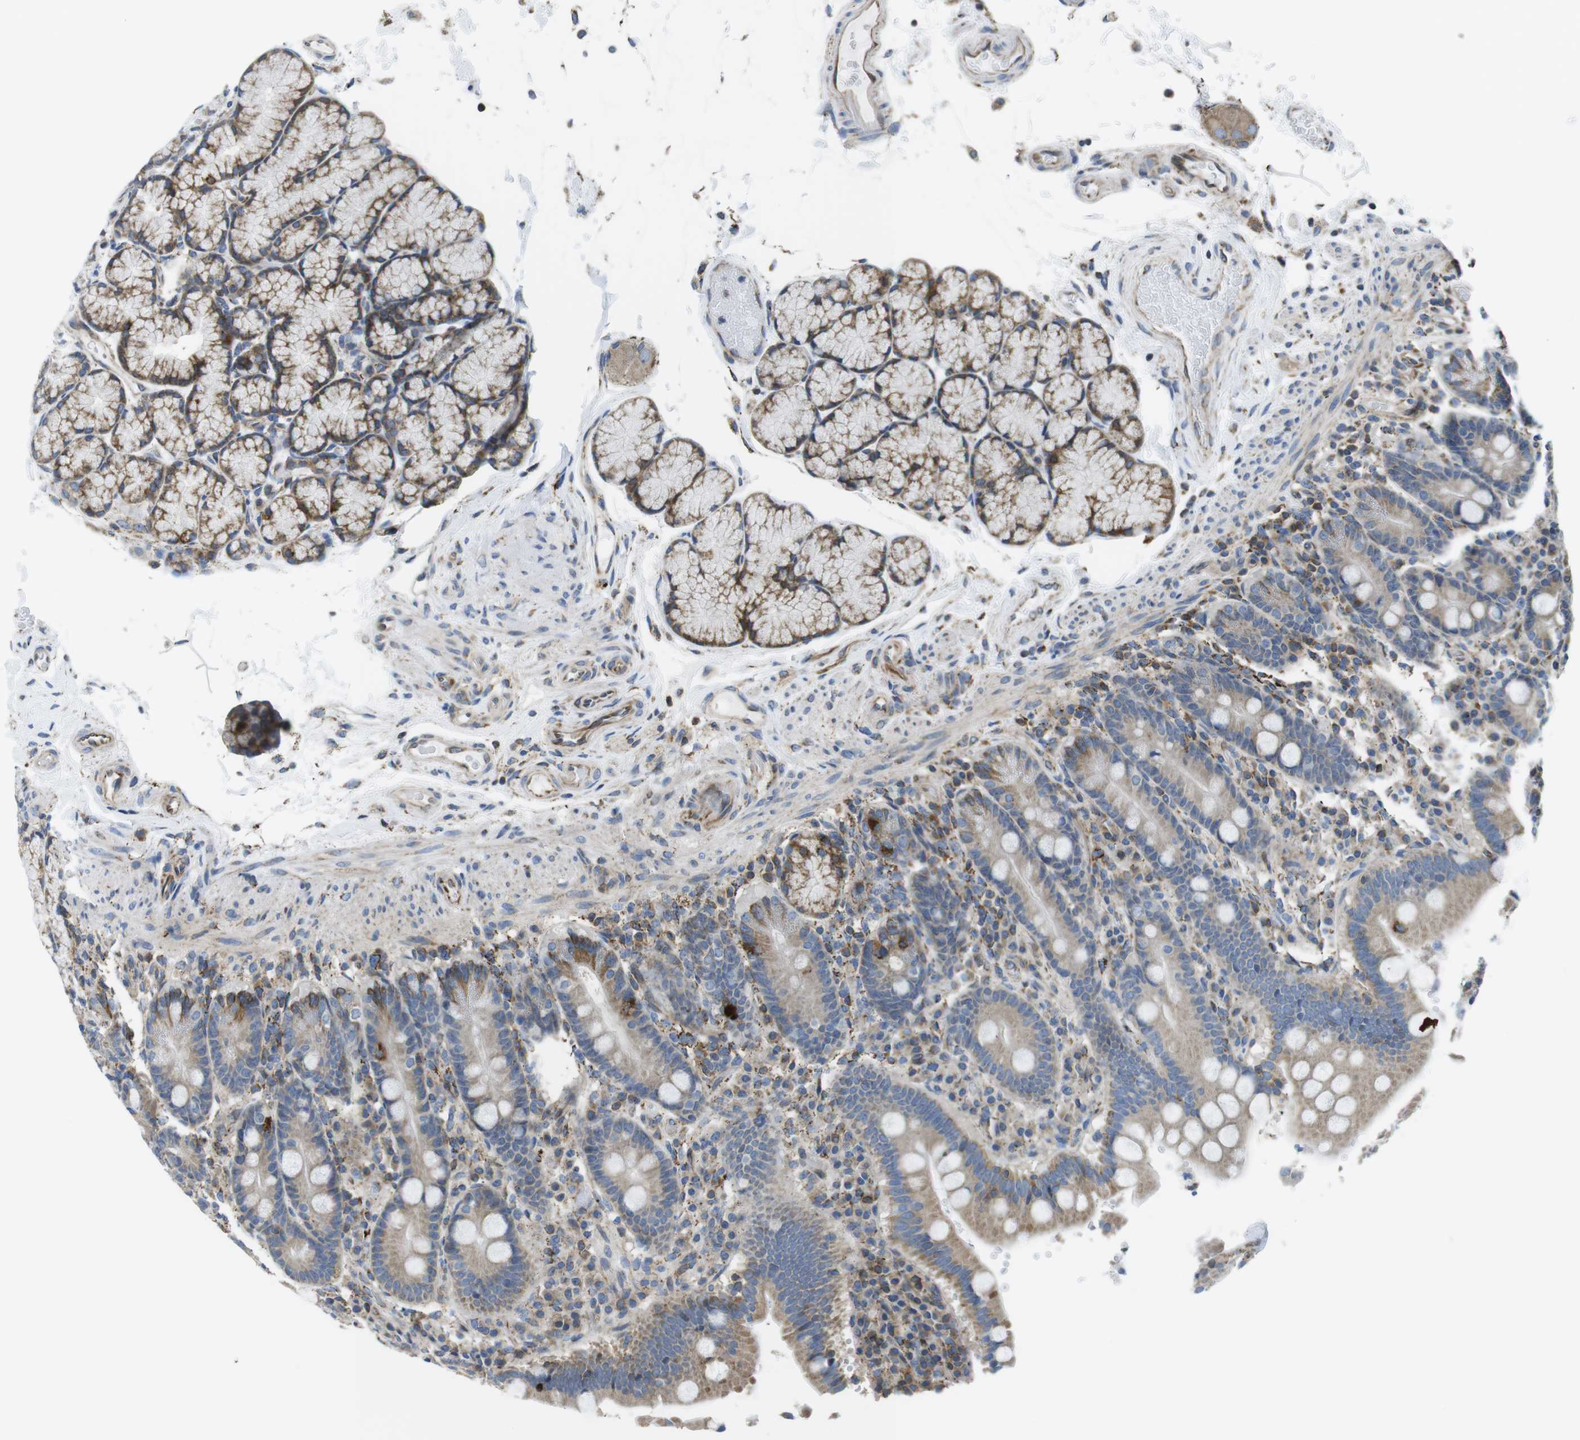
{"staining": {"intensity": "moderate", "quantity": "25%-75%", "location": "cytoplasmic/membranous"}, "tissue": "duodenum", "cell_type": "Glandular cells", "image_type": "normal", "snomed": [{"axis": "morphology", "description": "Normal tissue, NOS"}, {"axis": "topography", "description": "Small intestine, NOS"}], "caption": "This histopathology image exhibits IHC staining of normal human duodenum, with medium moderate cytoplasmic/membranous expression in approximately 25%-75% of glandular cells.", "gene": "KCNE3", "patient": {"sex": "female", "age": 71}}